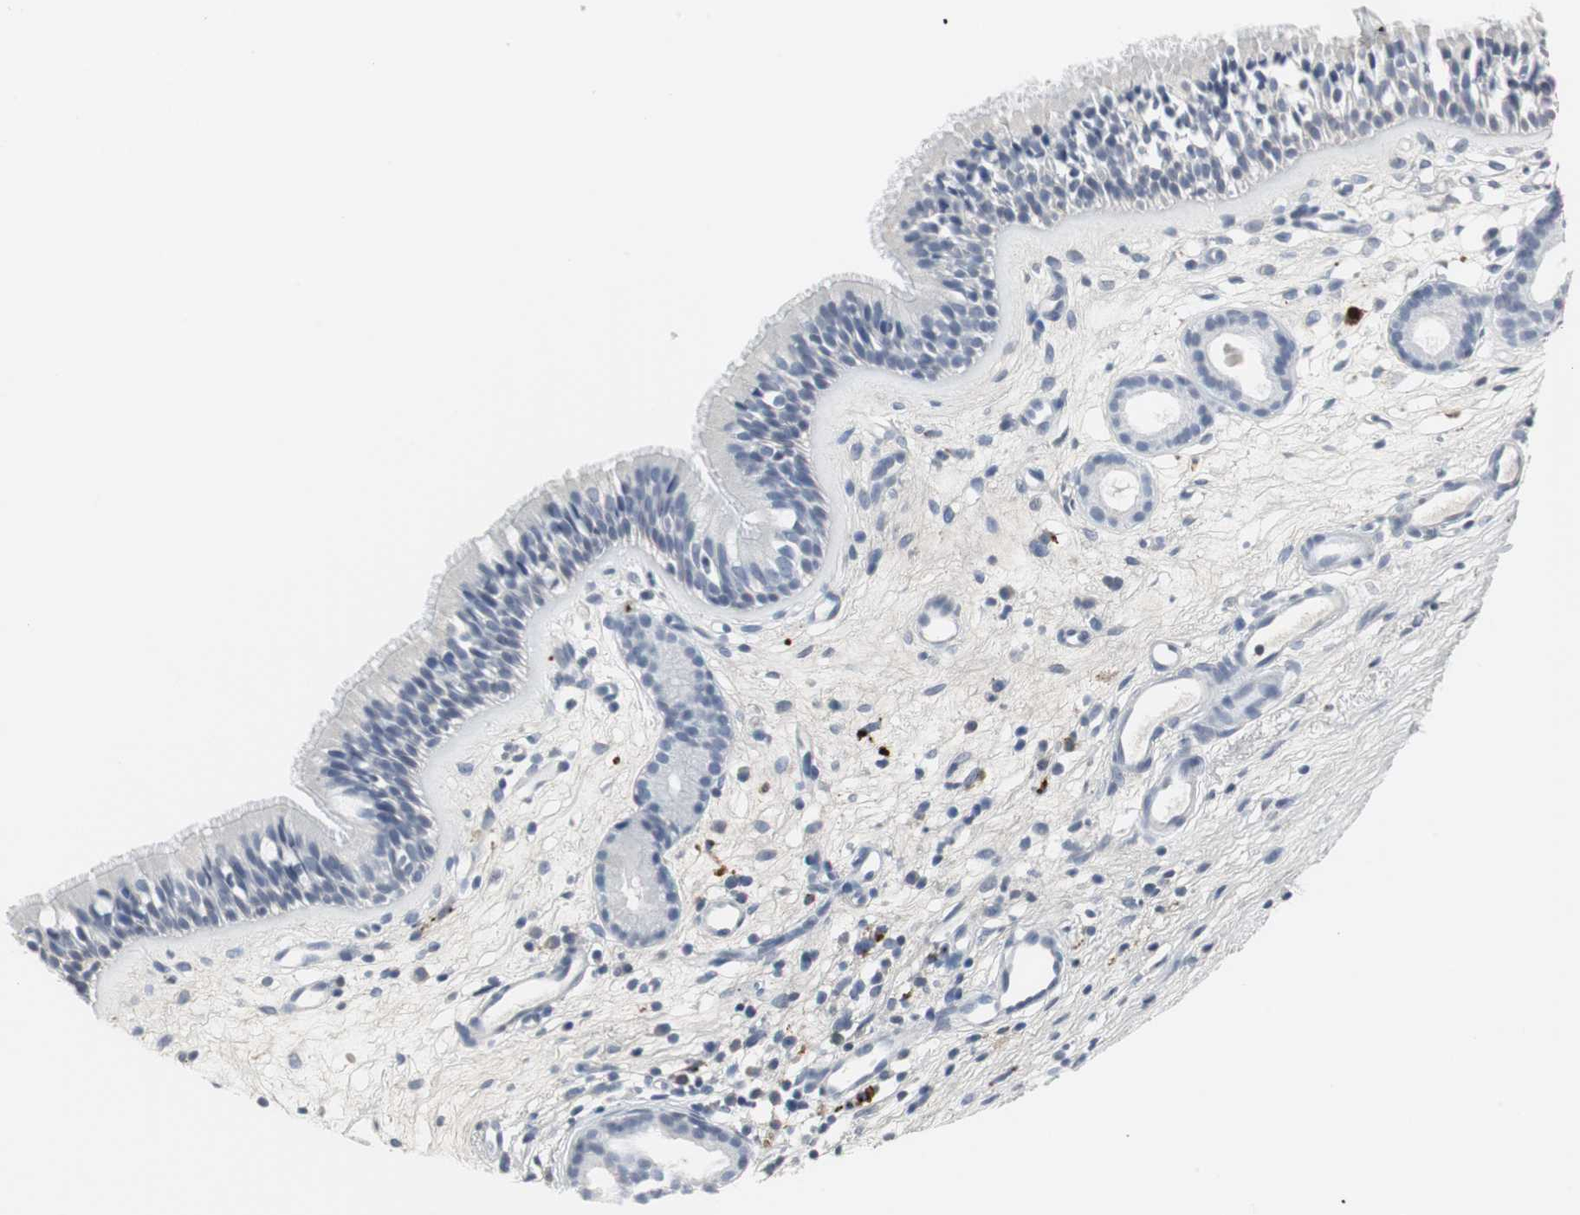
{"staining": {"intensity": "negative", "quantity": "none", "location": "none"}, "tissue": "nasopharynx", "cell_type": "Respiratory epithelial cells", "image_type": "normal", "snomed": [{"axis": "morphology", "description": "Normal tissue, NOS"}, {"axis": "morphology", "description": "Inflammation, NOS"}, {"axis": "morphology", "description": "Malignant melanoma, Metastatic site"}, {"axis": "topography", "description": "Nasopharynx"}], "caption": "A photomicrograph of nasopharynx stained for a protein demonstrates no brown staining in respiratory epithelial cells.", "gene": "PI15", "patient": {"sex": "female", "age": 55}}